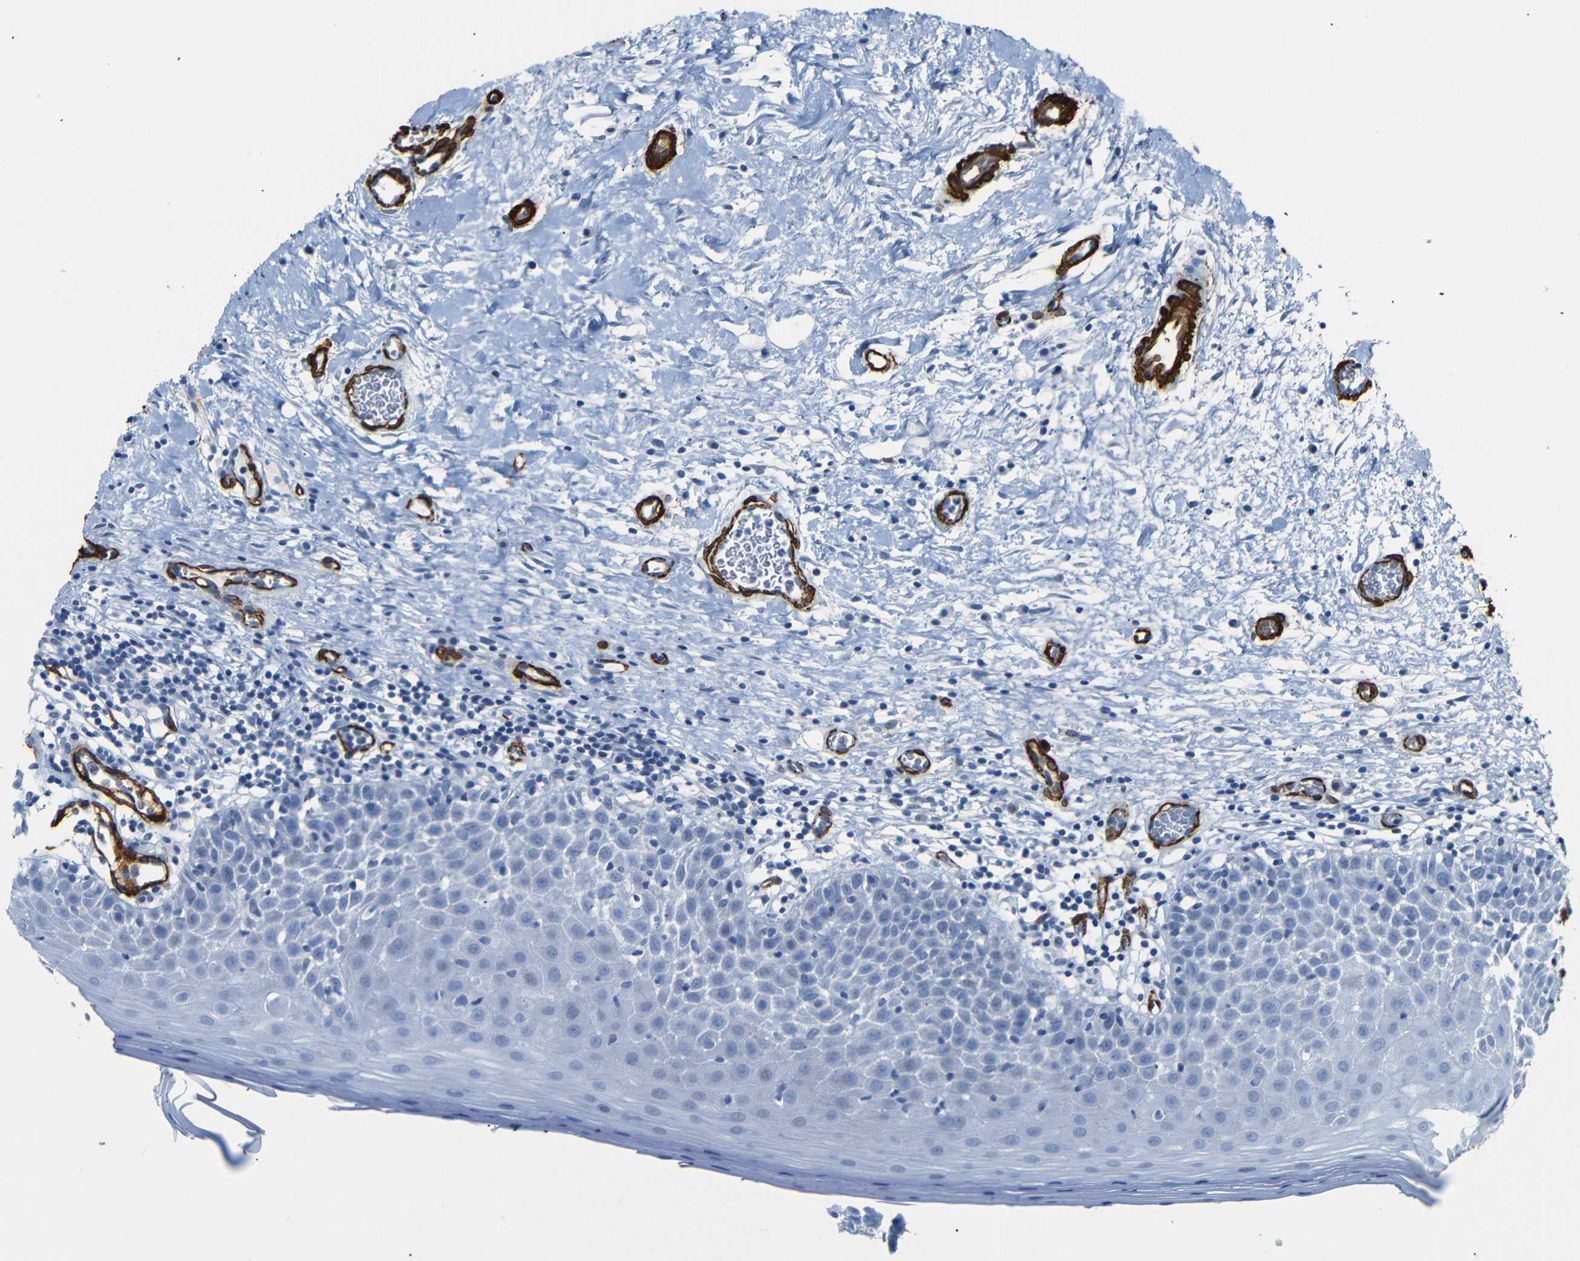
{"staining": {"intensity": "negative", "quantity": "none", "location": "none"}, "tissue": "oral mucosa", "cell_type": "Squamous epithelial cells", "image_type": "normal", "snomed": [{"axis": "morphology", "description": "Normal tissue, NOS"}, {"axis": "topography", "description": "Skeletal muscle"}, {"axis": "topography", "description": "Oral tissue"}], "caption": "Immunohistochemistry (IHC) of benign human oral mucosa exhibits no staining in squamous epithelial cells. (DAB IHC visualized using brightfield microscopy, high magnification).", "gene": "ACTA2", "patient": {"sex": "male", "age": 58}}